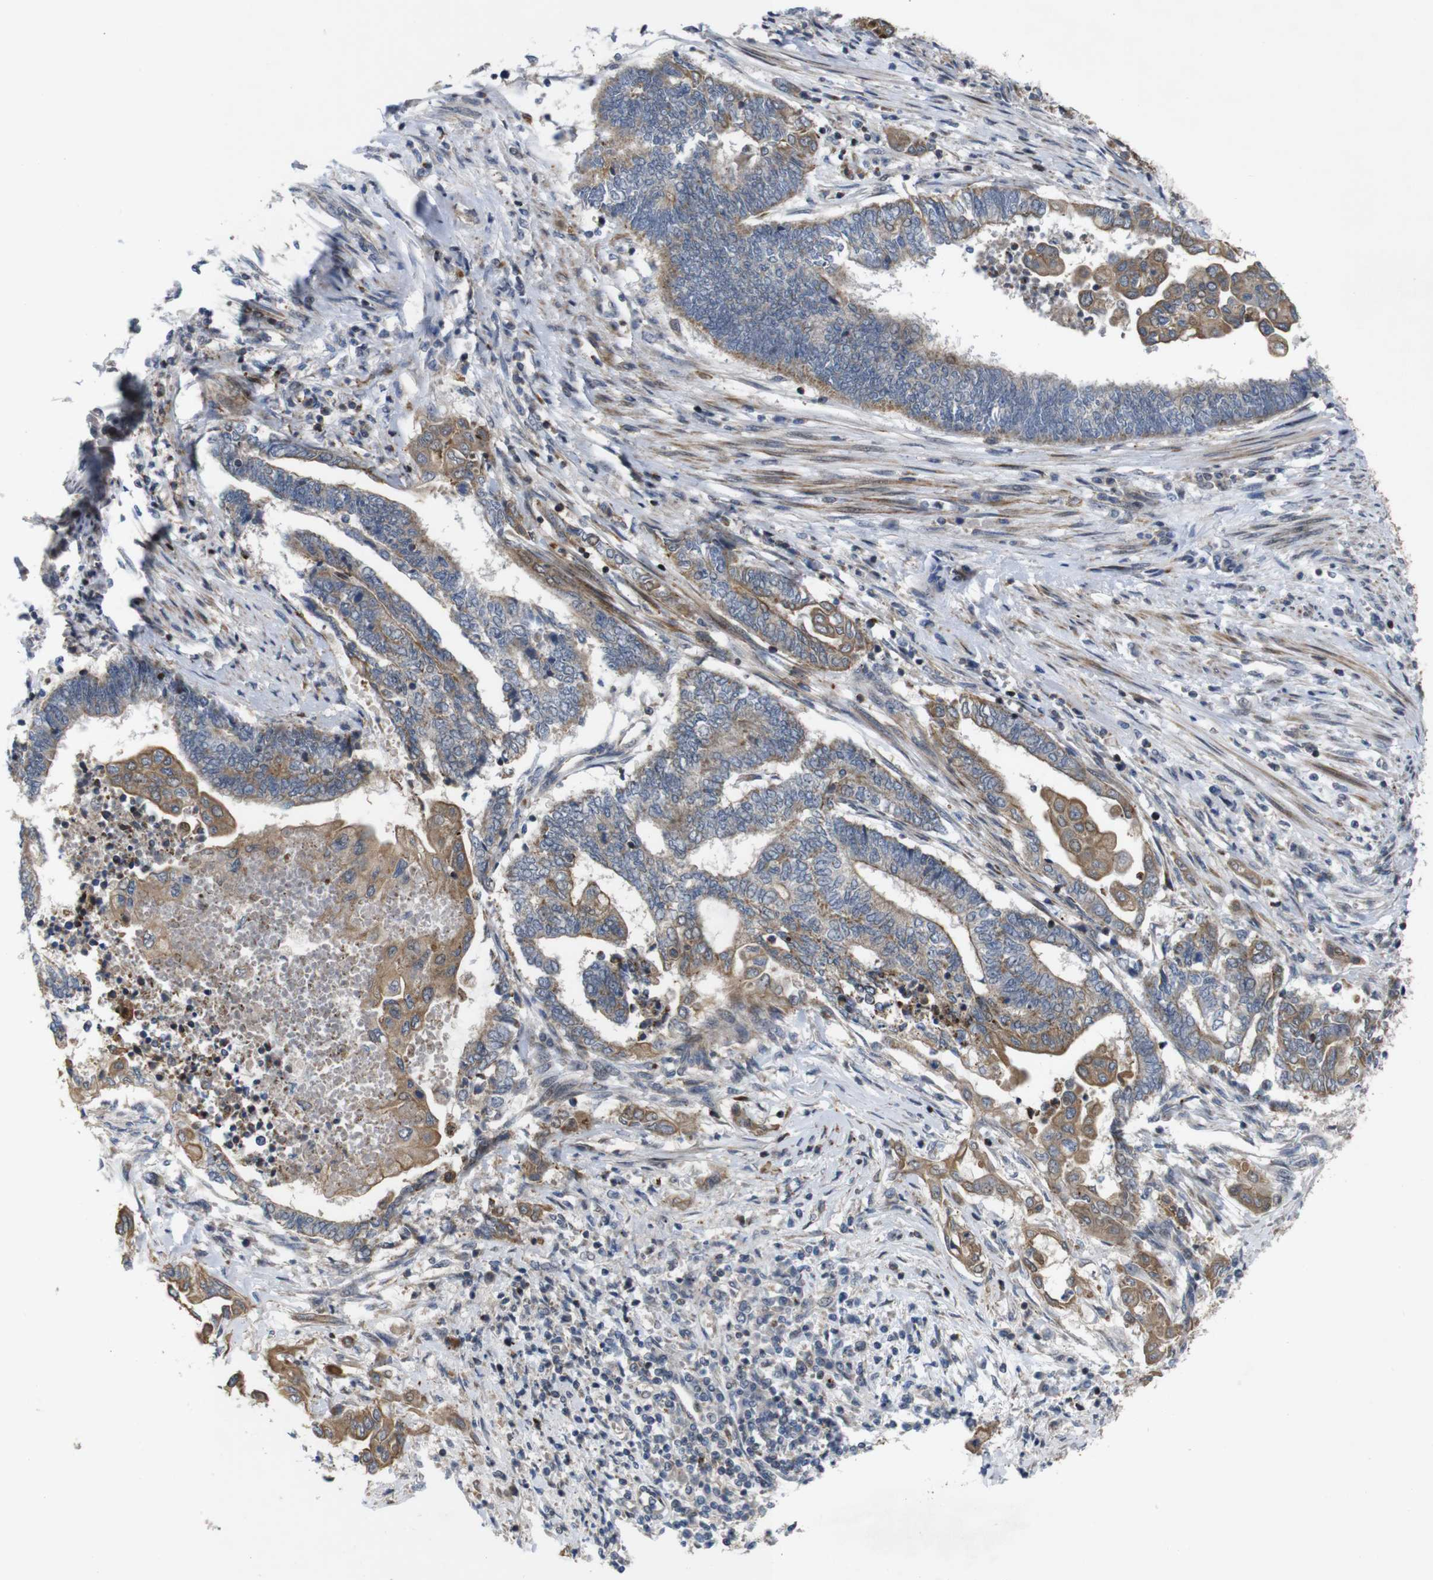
{"staining": {"intensity": "weak", "quantity": ">75%", "location": "cytoplasmic/membranous"}, "tissue": "endometrial cancer", "cell_type": "Tumor cells", "image_type": "cancer", "snomed": [{"axis": "morphology", "description": "Adenocarcinoma, NOS"}, {"axis": "topography", "description": "Uterus"}, {"axis": "topography", "description": "Endometrium"}], "caption": "Immunohistochemistry (IHC) image of human endometrial cancer (adenocarcinoma) stained for a protein (brown), which shows low levels of weak cytoplasmic/membranous staining in about >75% of tumor cells.", "gene": "ATP7B", "patient": {"sex": "female", "age": 70}}